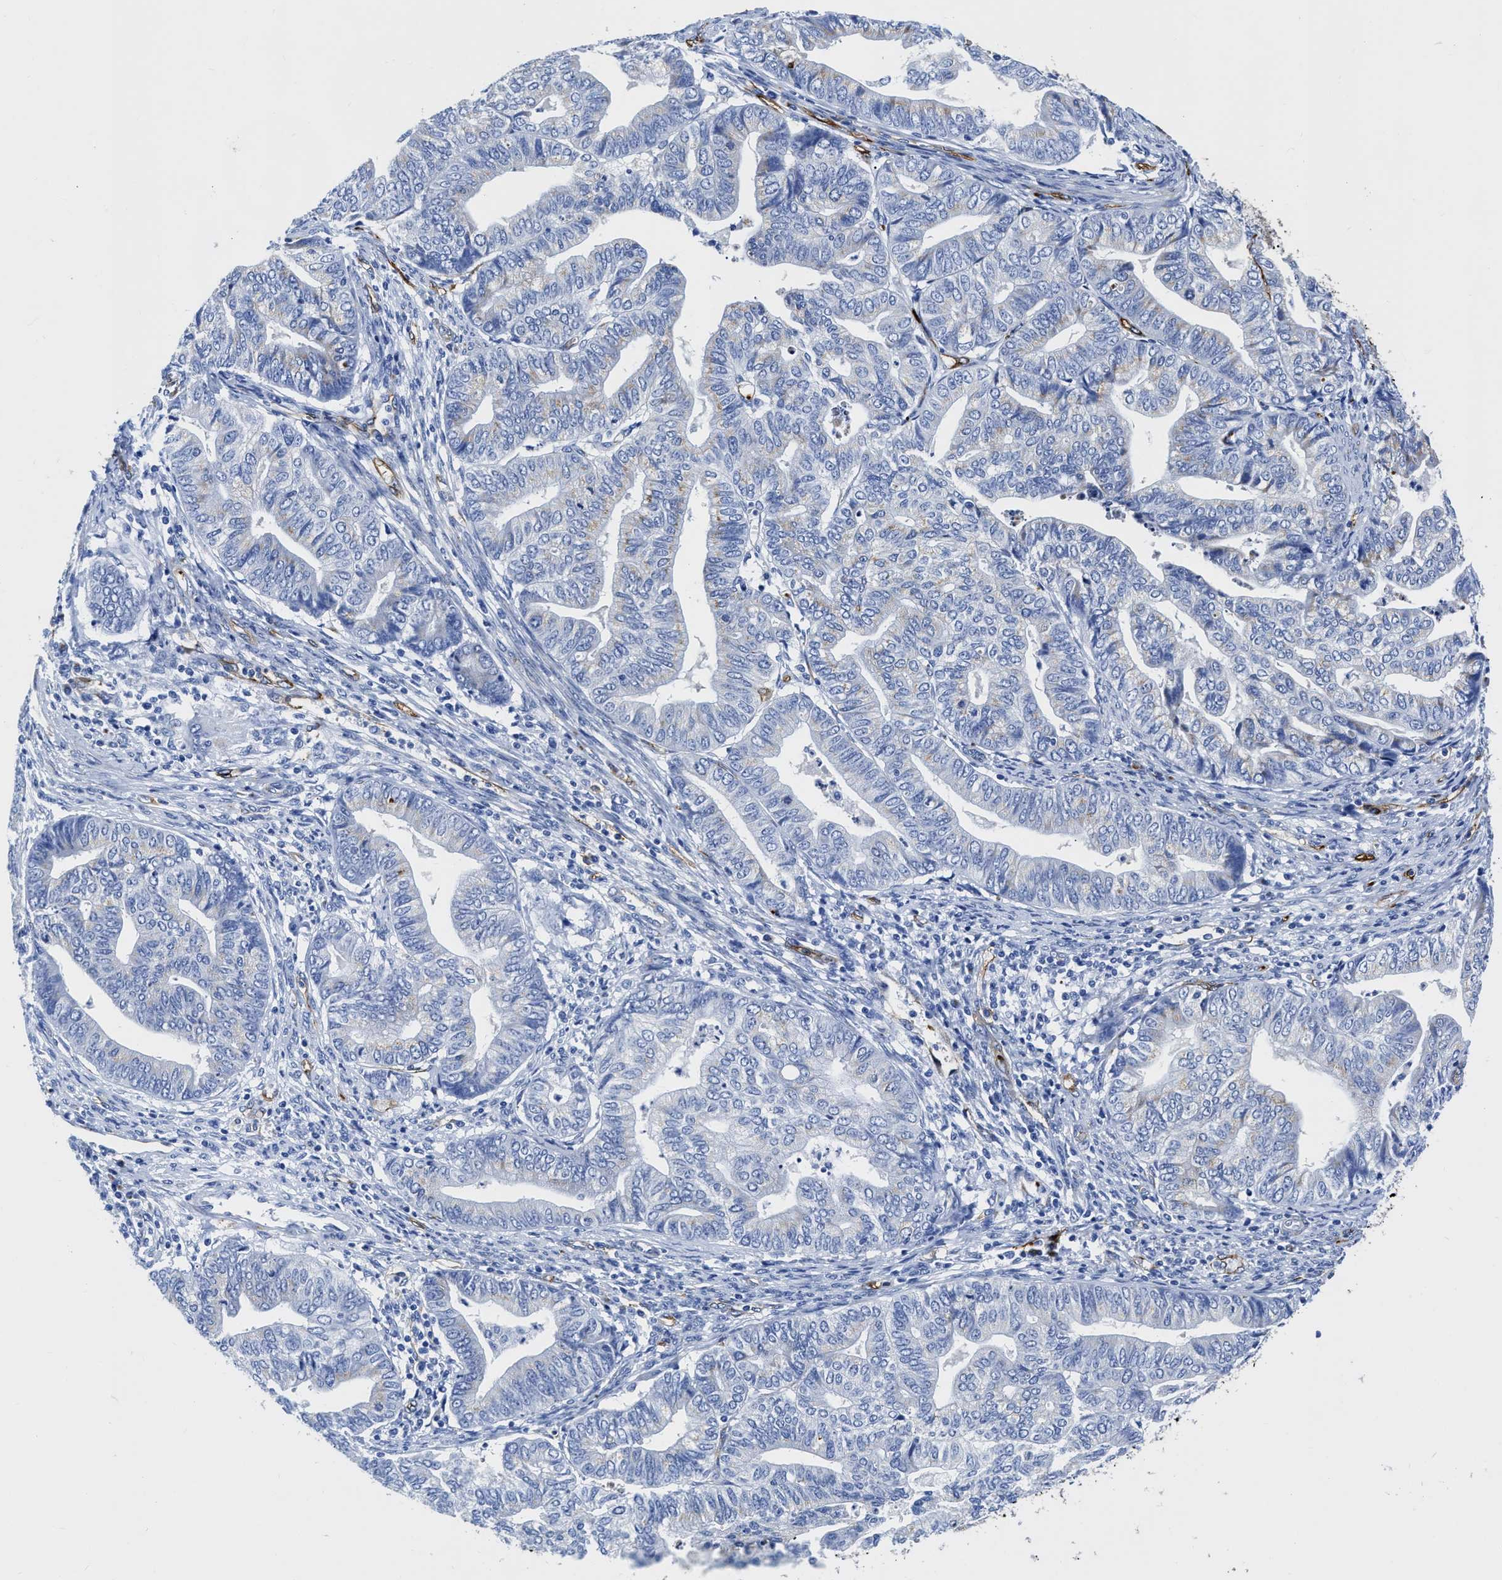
{"staining": {"intensity": "negative", "quantity": "none", "location": "none"}, "tissue": "endometrial cancer", "cell_type": "Tumor cells", "image_type": "cancer", "snomed": [{"axis": "morphology", "description": "Adenocarcinoma, NOS"}, {"axis": "topography", "description": "Endometrium"}], "caption": "There is no significant expression in tumor cells of adenocarcinoma (endometrial).", "gene": "TVP23B", "patient": {"sex": "female", "age": 79}}